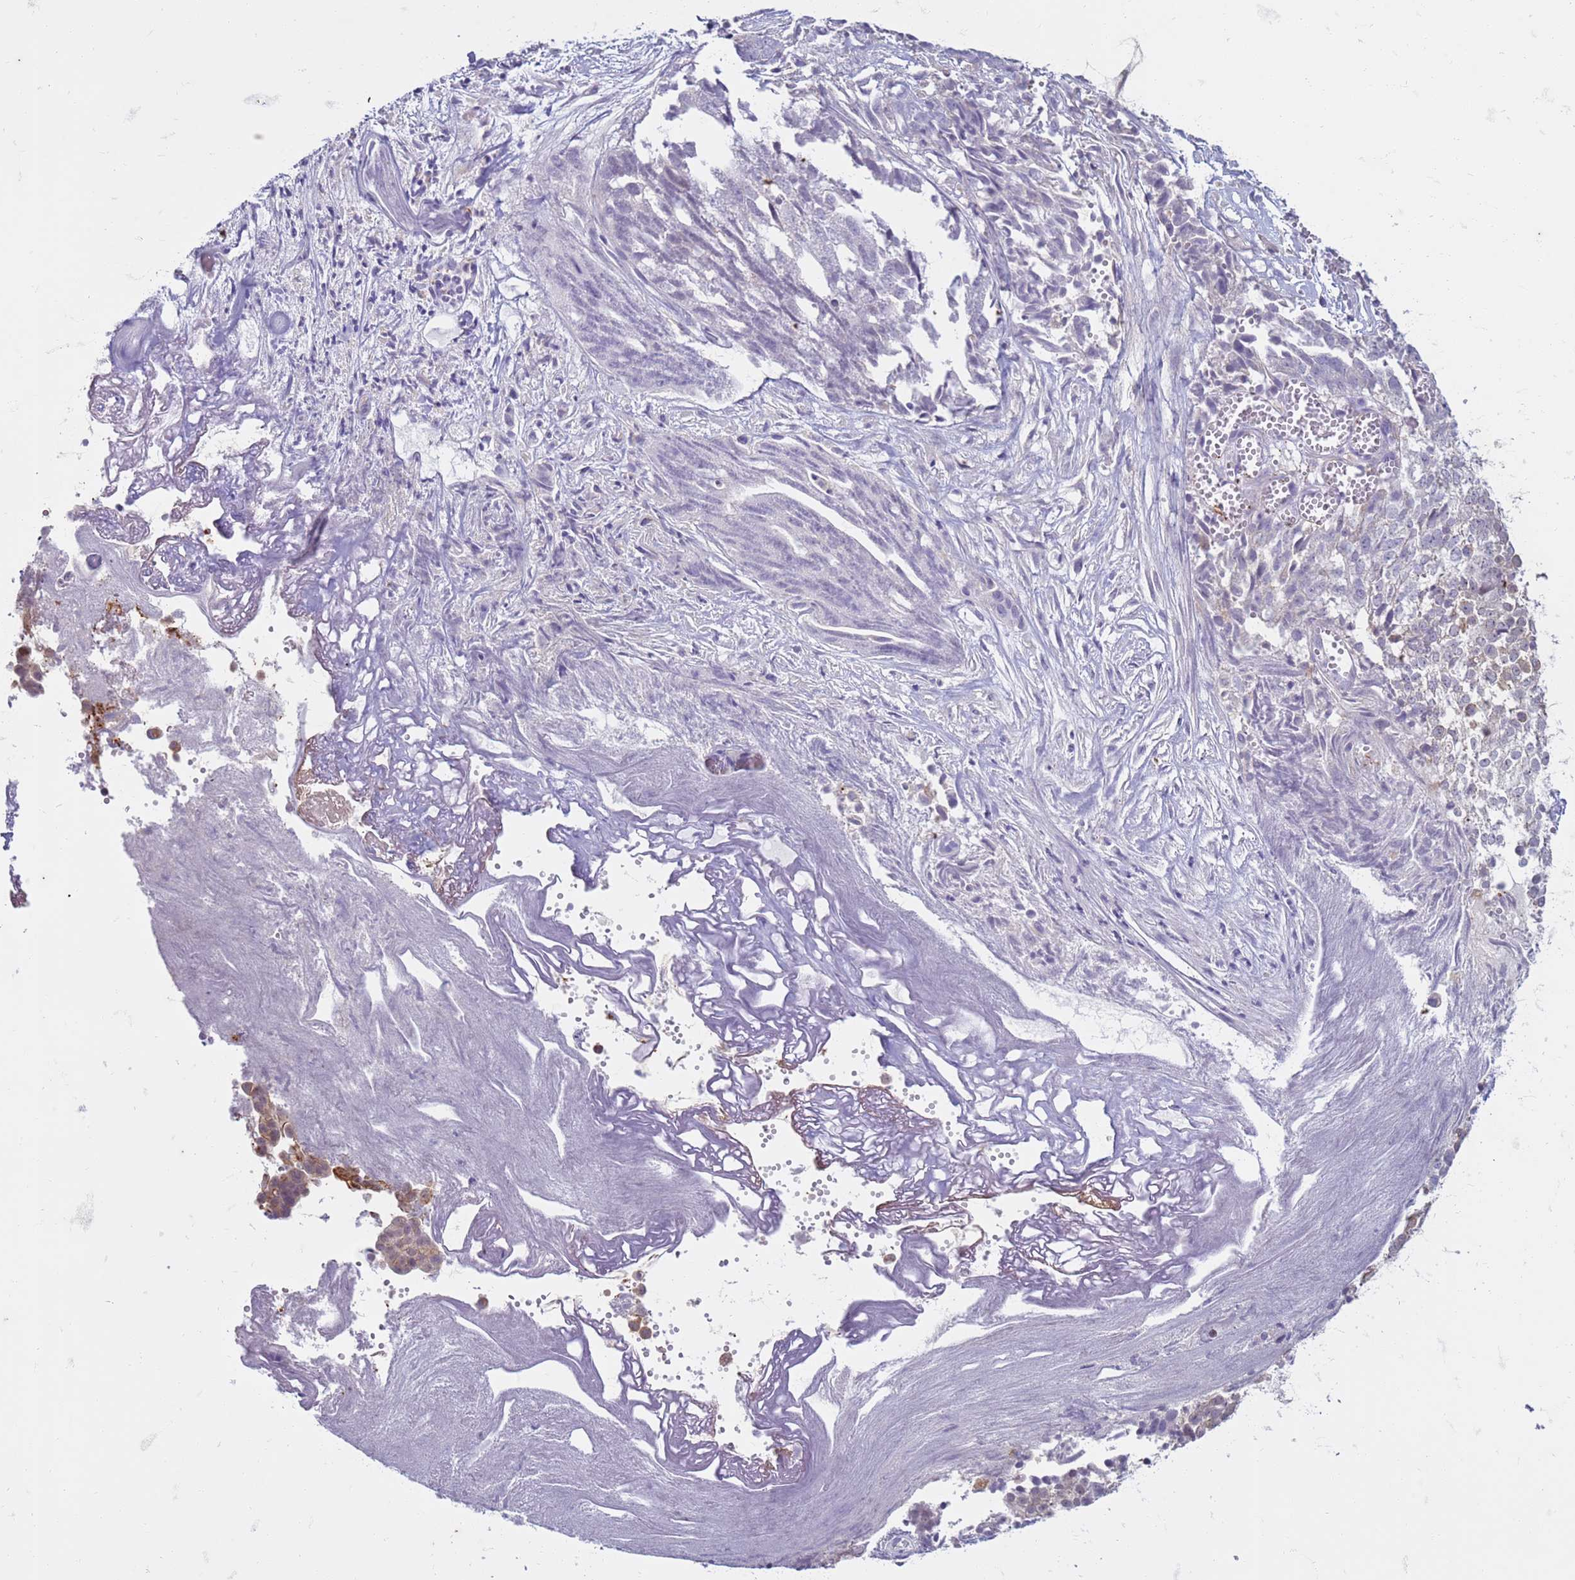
{"staining": {"intensity": "negative", "quantity": "none", "location": "none"}, "tissue": "ovarian cancer", "cell_type": "Tumor cells", "image_type": "cancer", "snomed": [{"axis": "morphology", "description": "Cystadenocarcinoma, serous, NOS"}, {"axis": "topography", "description": "Soft tissue"}, {"axis": "topography", "description": "Ovary"}], "caption": "An image of ovarian cancer stained for a protein reveals no brown staining in tumor cells.", "gene": "SLC15A3", "patient": {"sex": "female", "age": 57}}